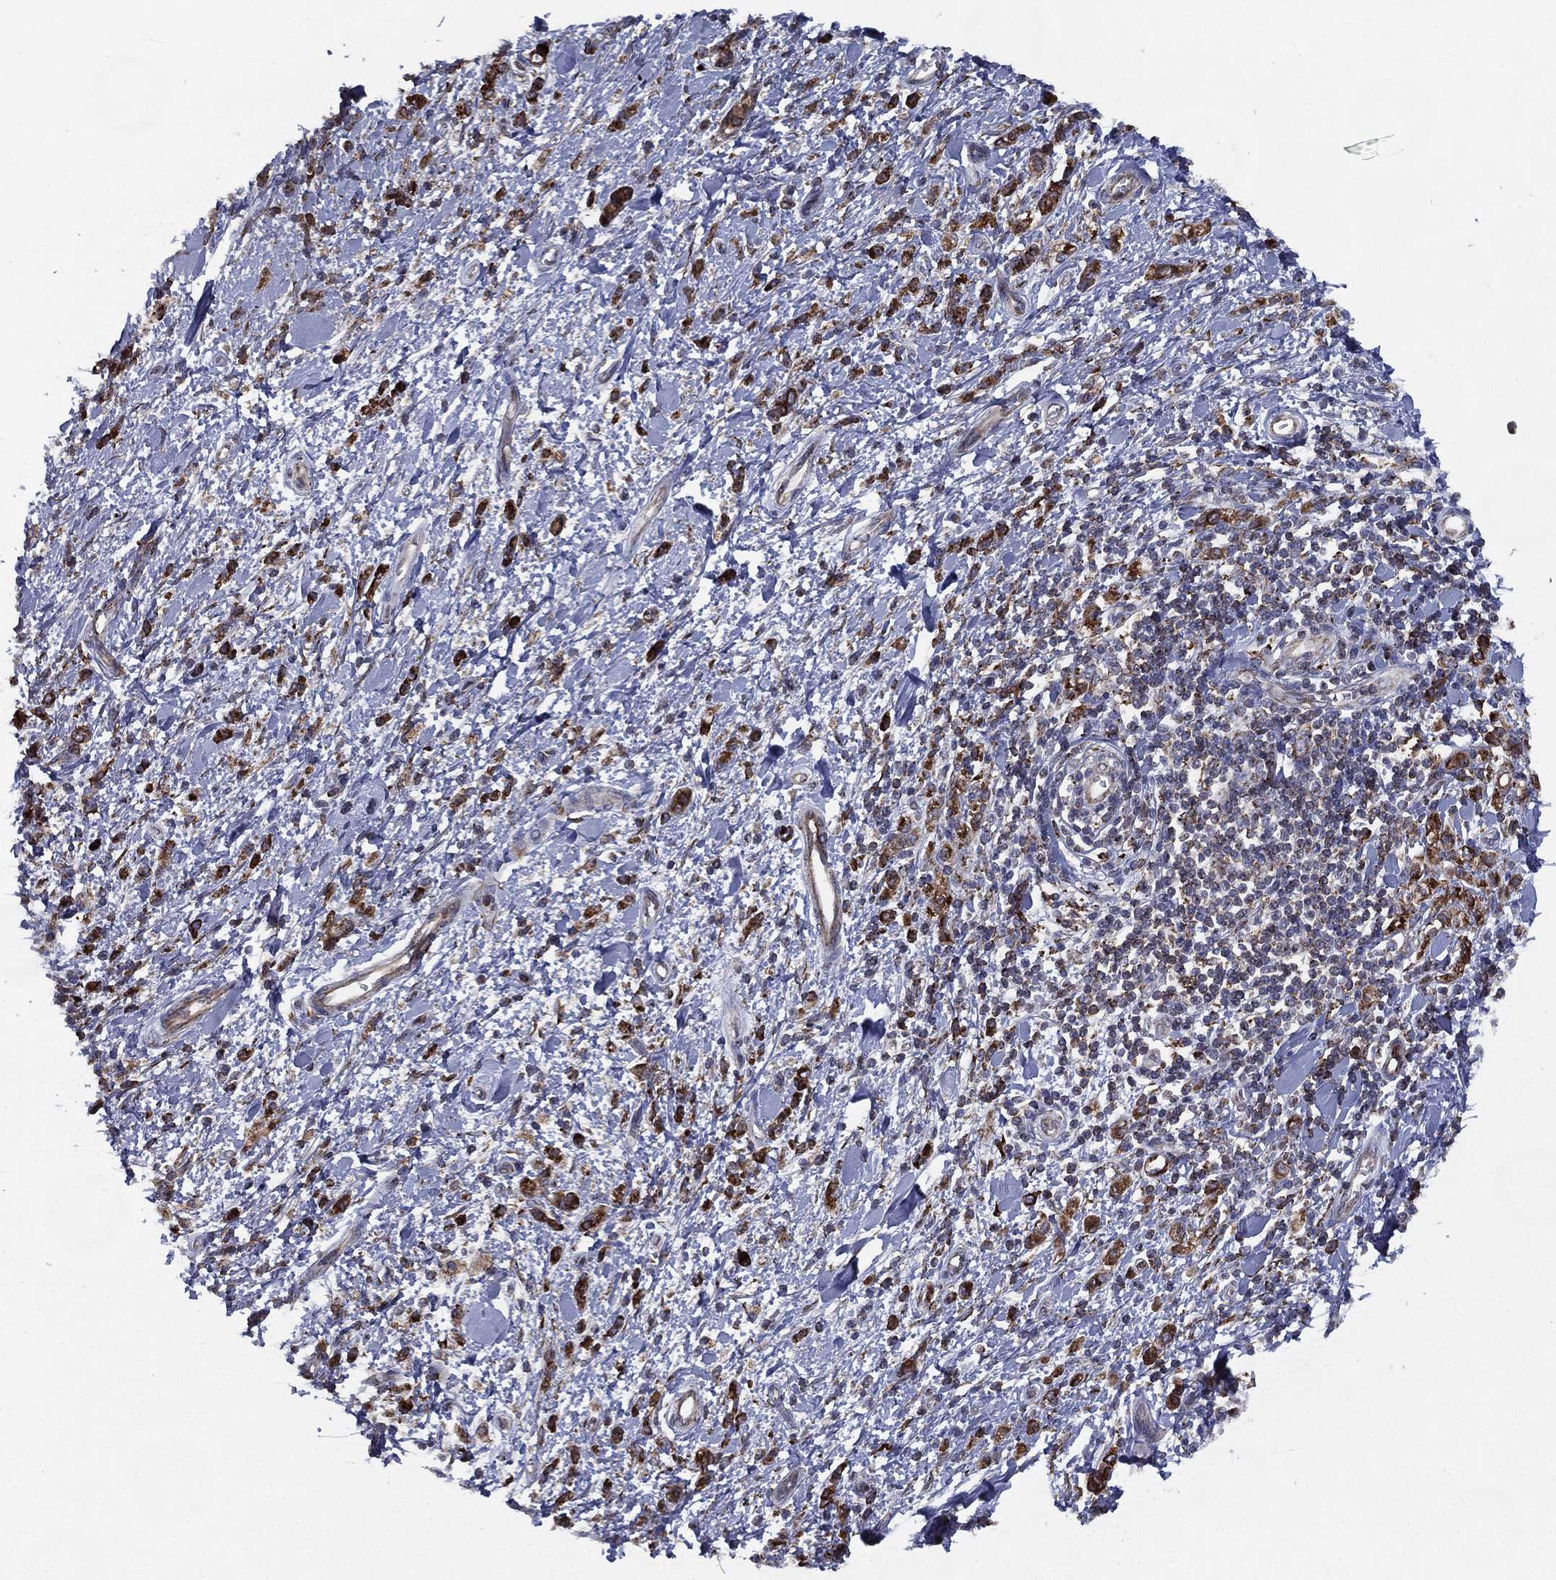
{"staining": {"intensity": "strong", "quantity": ">75%", "location": "cytoplasmic/membranous"}, "tissue": "stomach cancer", "cell_type": "Tumor cells", "image_type": "cancer", "snomed": [{"axis": "morphology", "description": "Adenocarcinoma, NOS"}, {"axis": "topography", "description": "Stomach"}], "caption": "An immunohistochemistry (IHC) photomicrograph of tumor tissue is shown. Protein staining in brown shows strong cytoplasmic/membranous positivity in stomach adenocarcinoma within tumor cells.", "gene": "MT-CYB", "patient": {"sex": "male", "age": 77}}